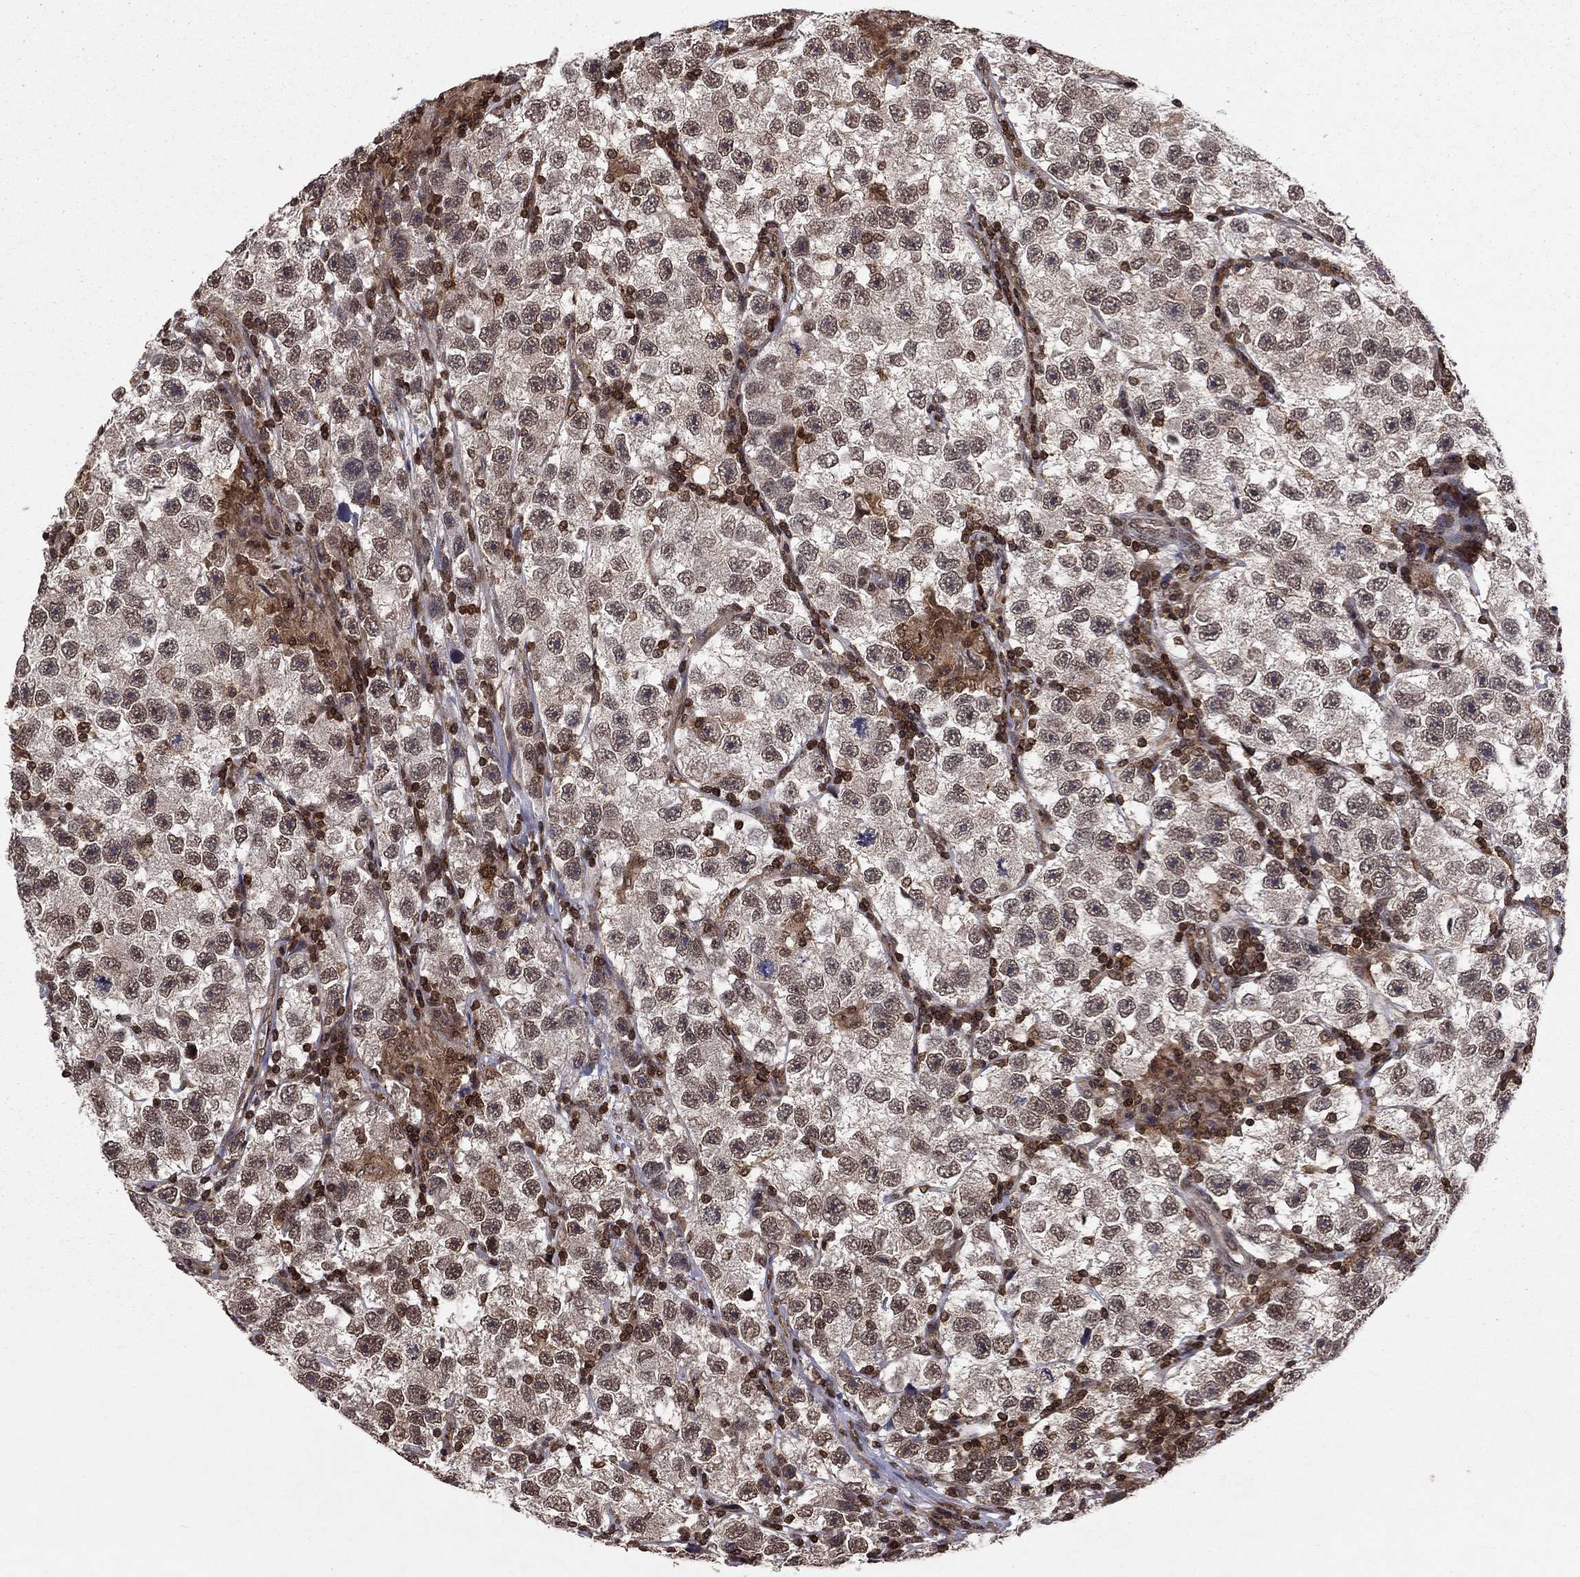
{"staining": {"intensity": "weak", "quantity": "<25%", "location": "nuclear"}, "tissue": "testis cancer", "cell_type": "Tumor cells", "image_type": "cancer", "snomed": [{"axis": "morphology", "description": "Seminoma, NOS"}, {"axis": "topography", "description": "Testis"}], "caption": "Micrograph shows no significant protein staining in tumor cells of testis cancer.", "gene": "SSX2IP", "patient": {"sex": "male", "age": 26}}